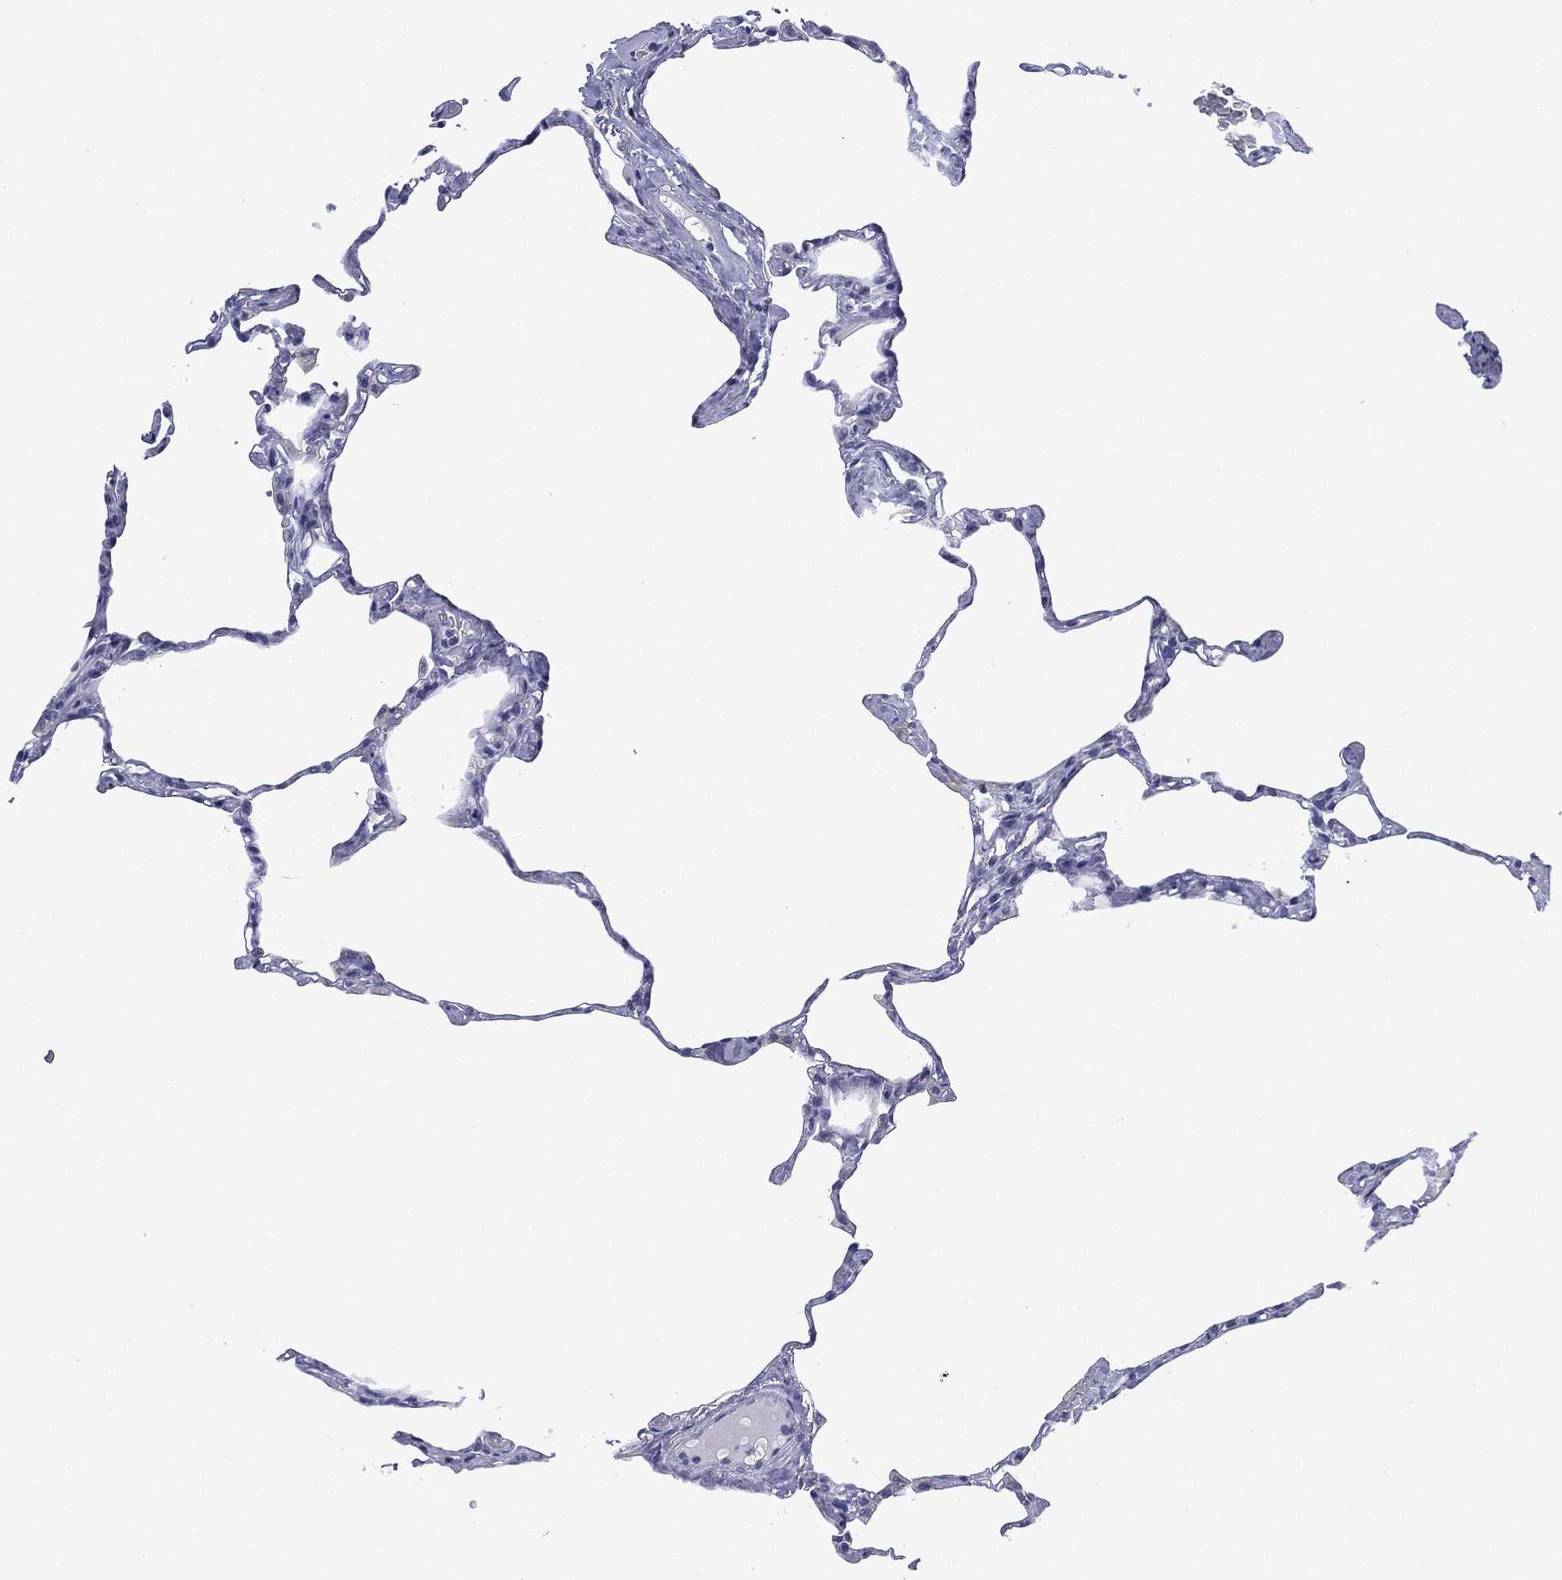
{"staining": {"intensity": "negative", "quantity": "none", "location": "none"}, "tissue": "lung", "cell_type": "Alveolar cells", "image_type": "normal", "snomed": [{"axis": "morphology", "description": "Normal tissue, NOS"}, {"axis": "topography", "description": "Lung"}], "caption": "Alveolar cells show no significant protein staining in unremarkable lung. (IHC, brightfield microscopy, high magnification).", "gene": "KRT35", "patient": {"sex": "male", "age": 65}}